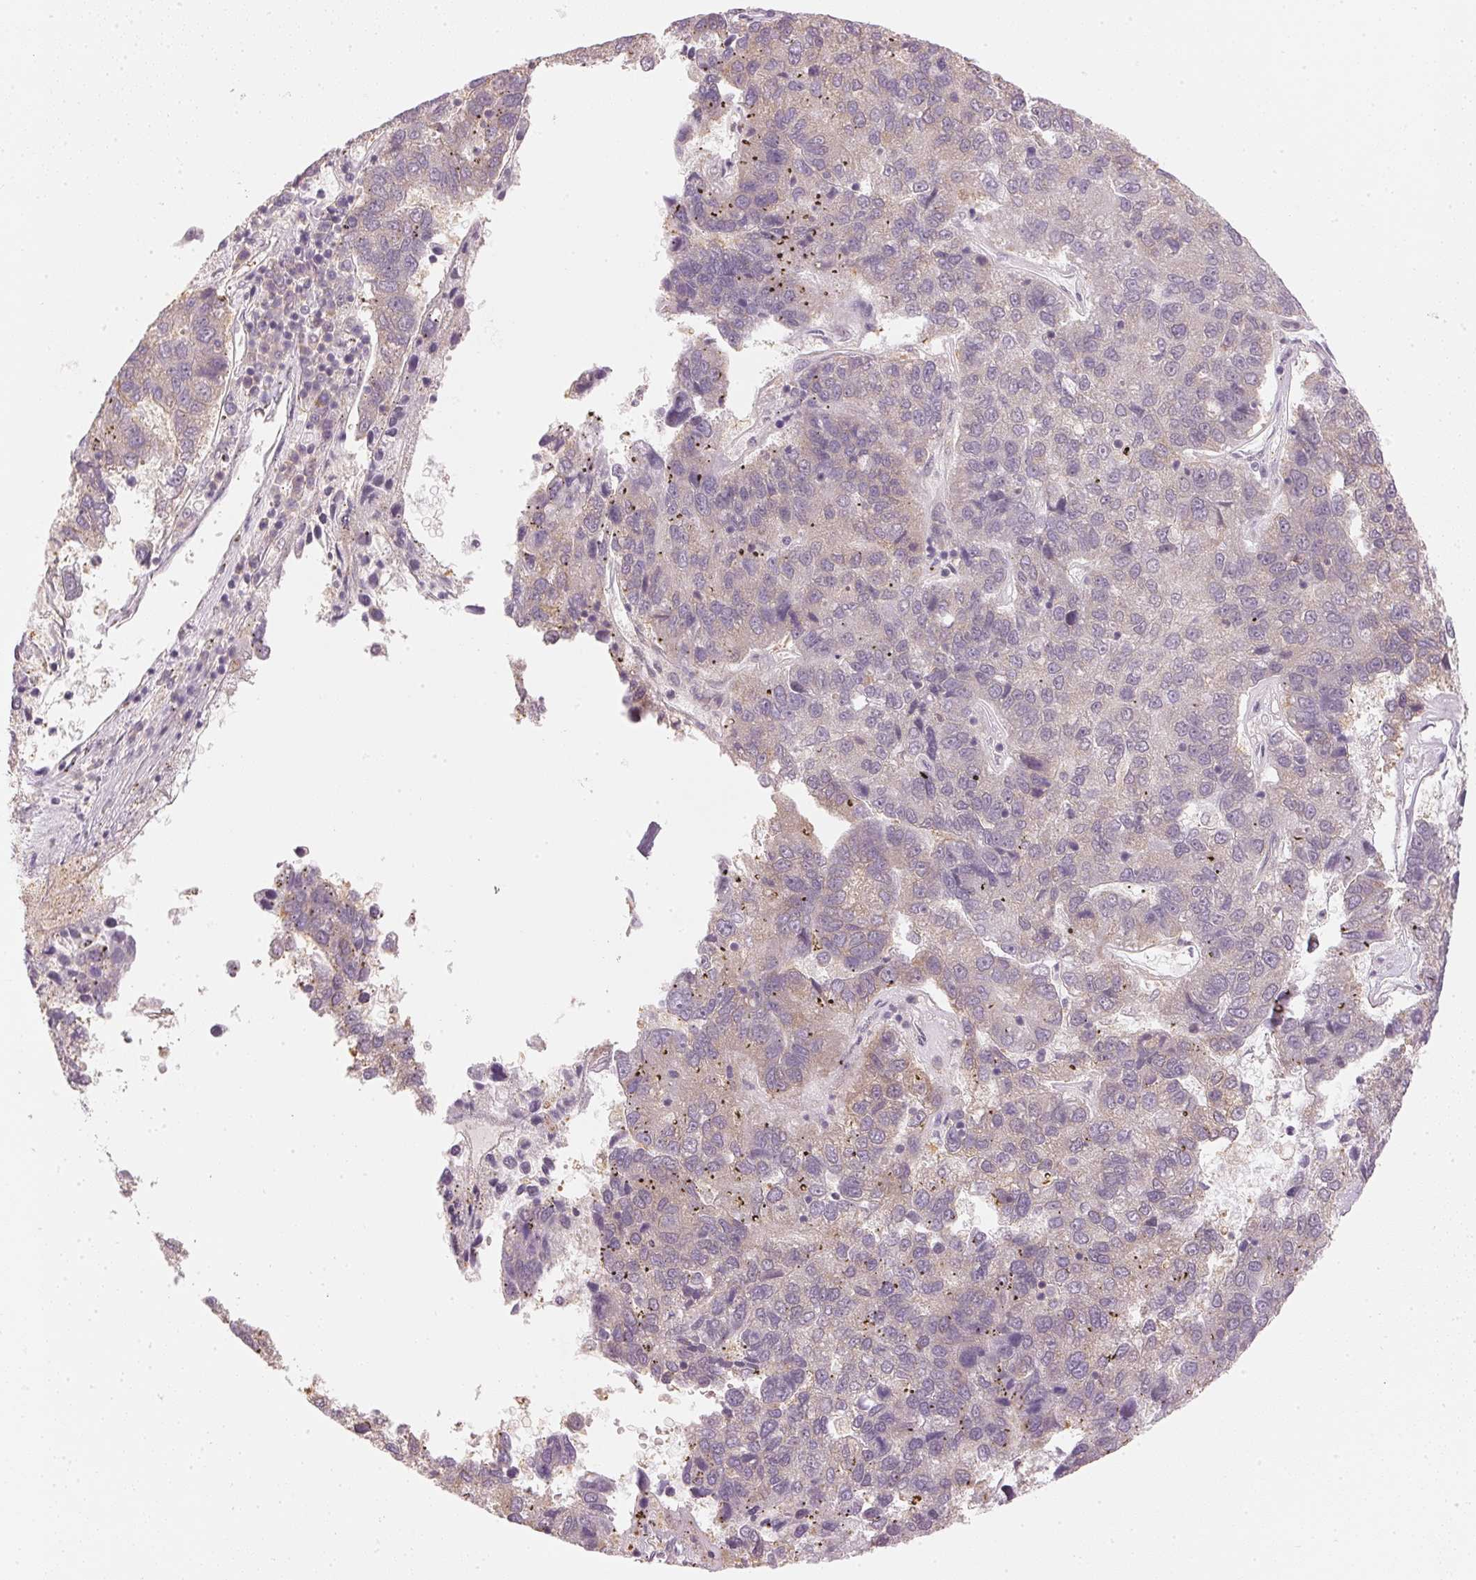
{"staining": {"intensity": "weak", "quantity": "<25%", "location": "cytoplasmic/membranous"}, "tissue": "pancreatic cancer", "cell_type": "Tumor cells", "image_type": "cancer", "snomed": [{"axis": "morphology", "description": "Adenocarcinoma, NOS"}, {"axis": "topography", "description": "Pancreas"}], "caption": "Image shows no significant protein staining in tumor cells of pancreatic cancer.", "gene": "KPRP", "patient": {"sex": "female", "age": 61}}